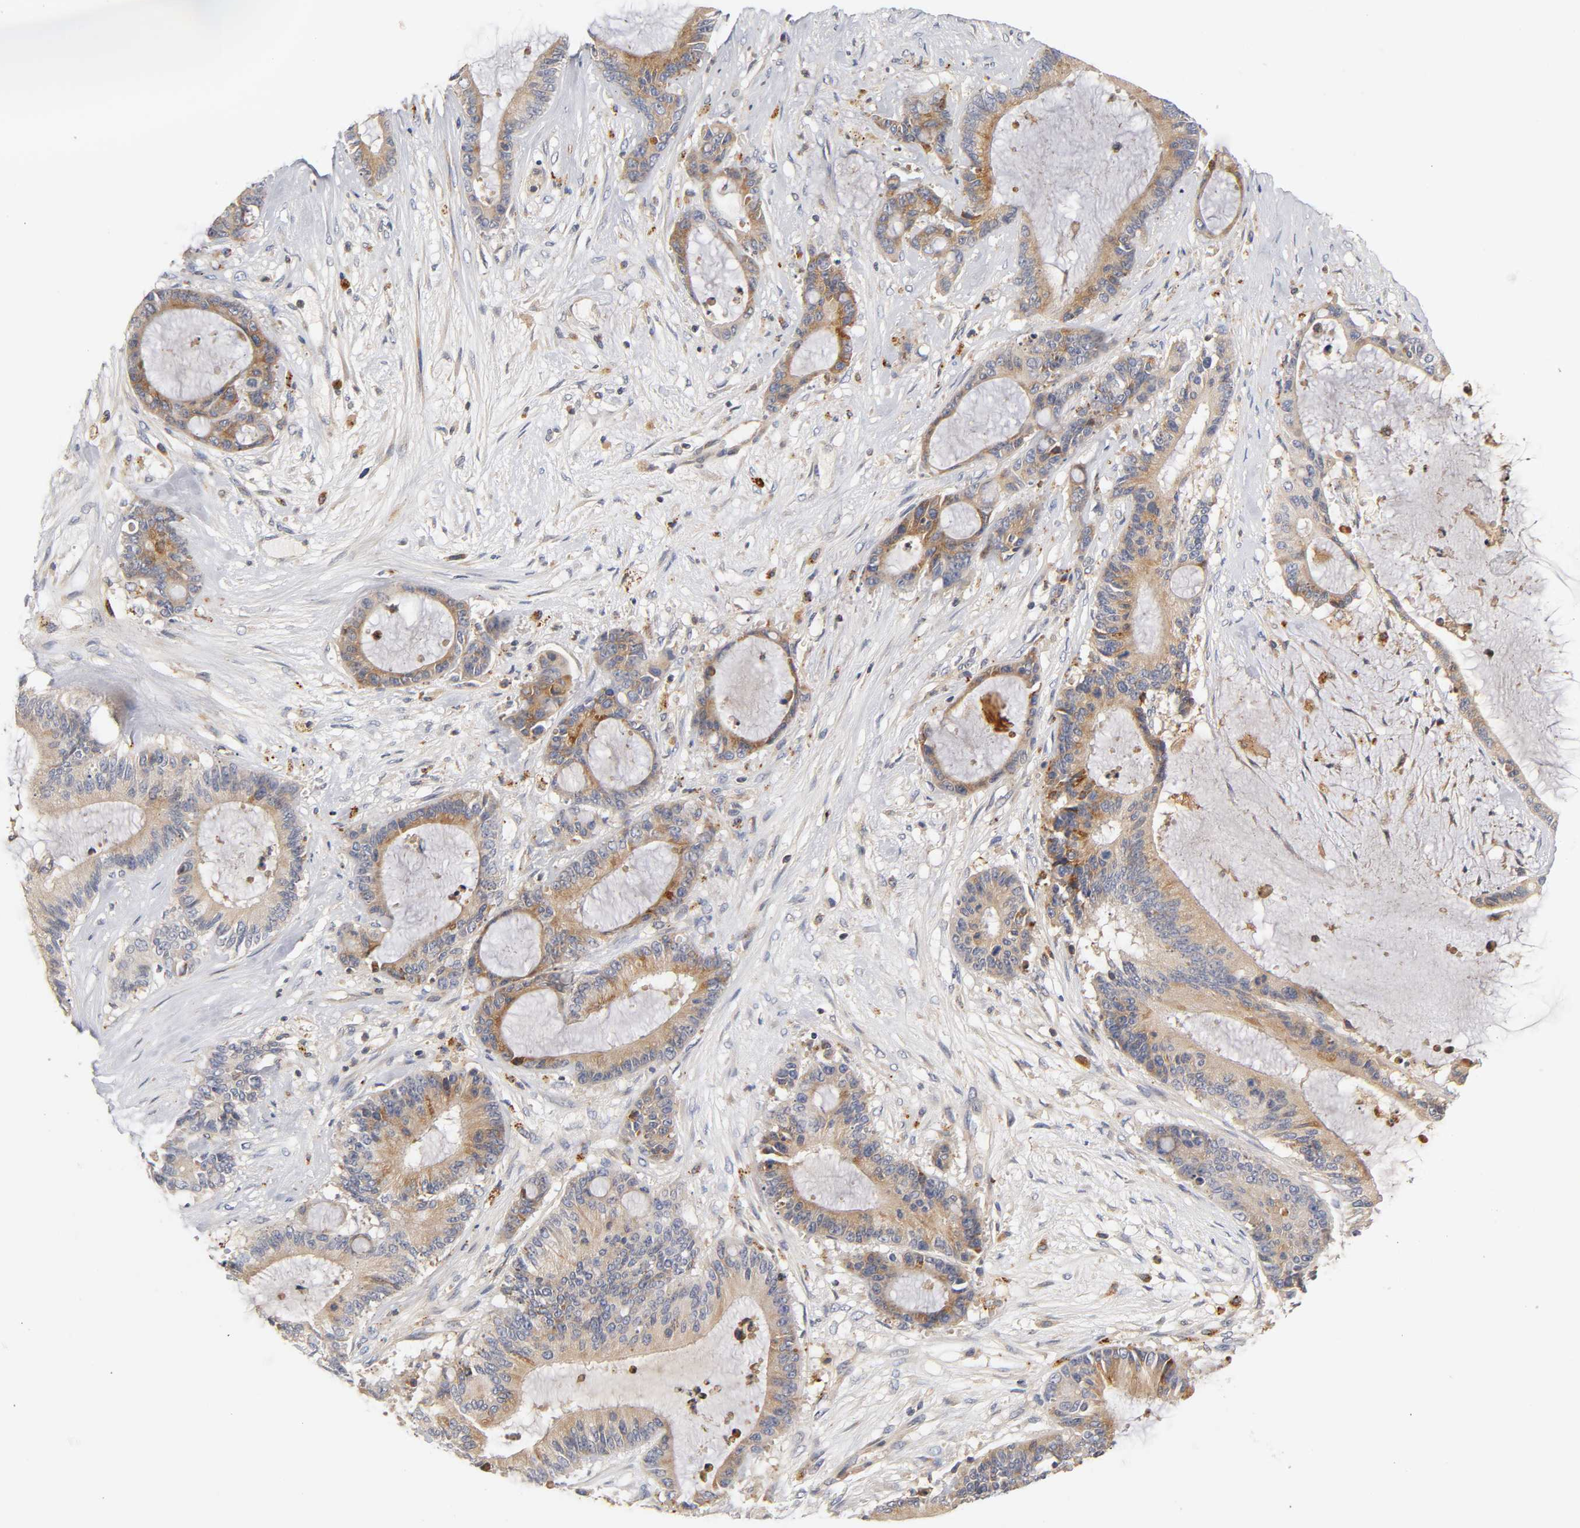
{"staining": {"intensity": "moderate", "quantity": ">75%", "location": "cytoplasmic/membranous"}, "tissue": "liver cancer", "cell_type": "Tumor cells", "image_type": "cancer", "snomed": [{"axis": "morphology", "description": "Cholangiocarcinoma"}, {"axis": "topography", "description": "Liver"}], "caption": "This is an image of IHC staining of cholangiocarcinoma (liver), which shows moderate expression in the cytoplasmic/membranous of tumor cells.", "gene": "RHOA", "patient": {"sex": "female", "age": 73}}